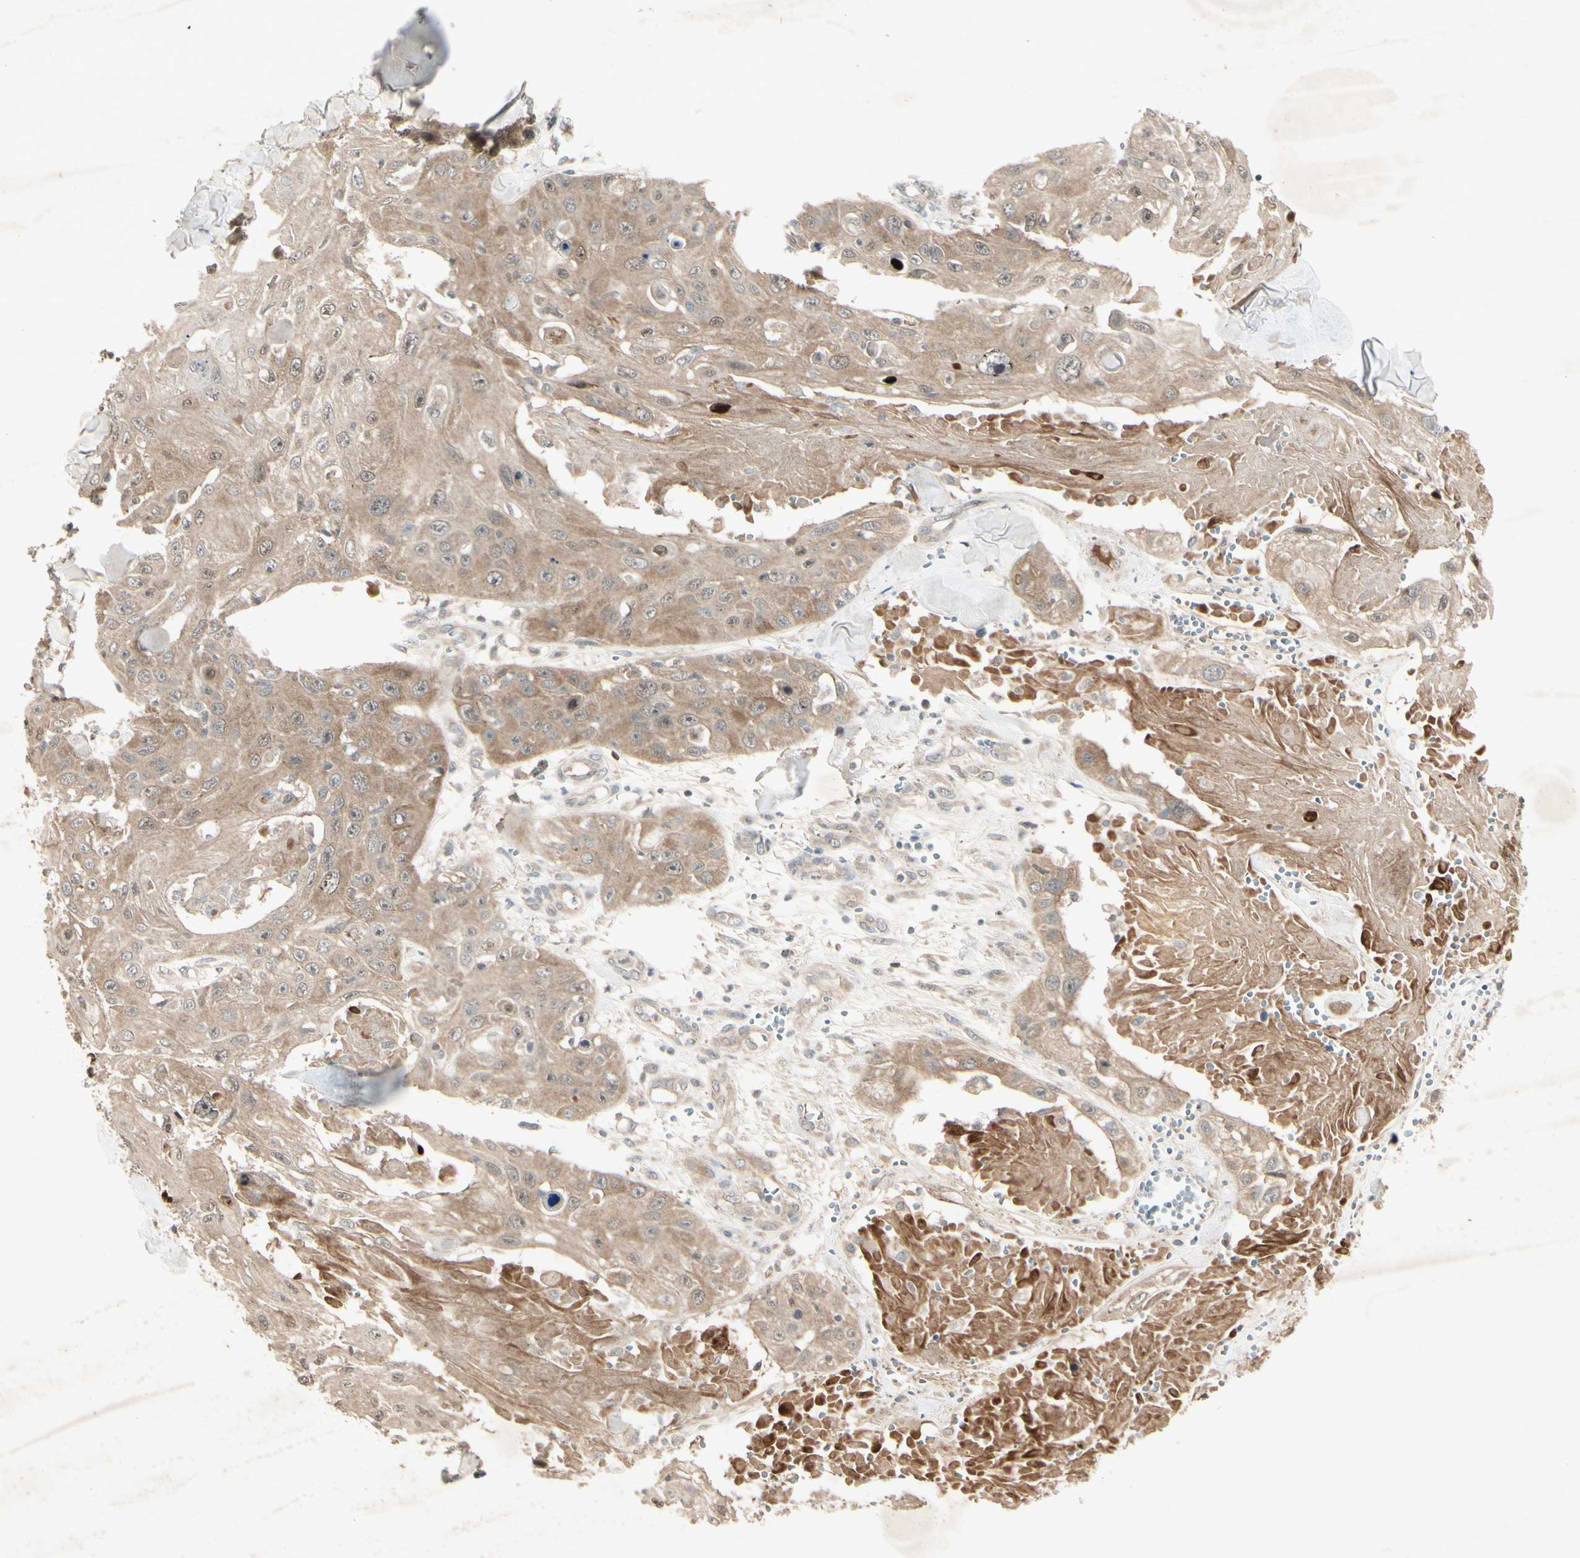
{"staining": {"intensity": "moderate", "quantity": ">75%", "location": "cytoplasmic/membranous"}, "tissue": "skin cancer", "cell_type": "Tumor cells", "image_type": "cancer", "snomed": [{"axis": "morphology", "description": "Squamous cell carcinoma, NOS"}, {"axis": "topography", "description": "Skin"}], "caption": "Squamous cell carcinoma (skin) stained with DAB (3,3'-diaminobenzidine) immunohistochemistry (IHC) shows medium levels of moderate cytoplasmic/membranous staining in approximately >75% of tumor cells. The staining was performed using DAB (3,3'-diaminobenzidine) to visualize the protein expression in brown, while the nuclei were stained in blue with hematoxylin (Magnification: 20x).", "gene": "FHDC1", "patient": {"sex": "male", "age": 86}}